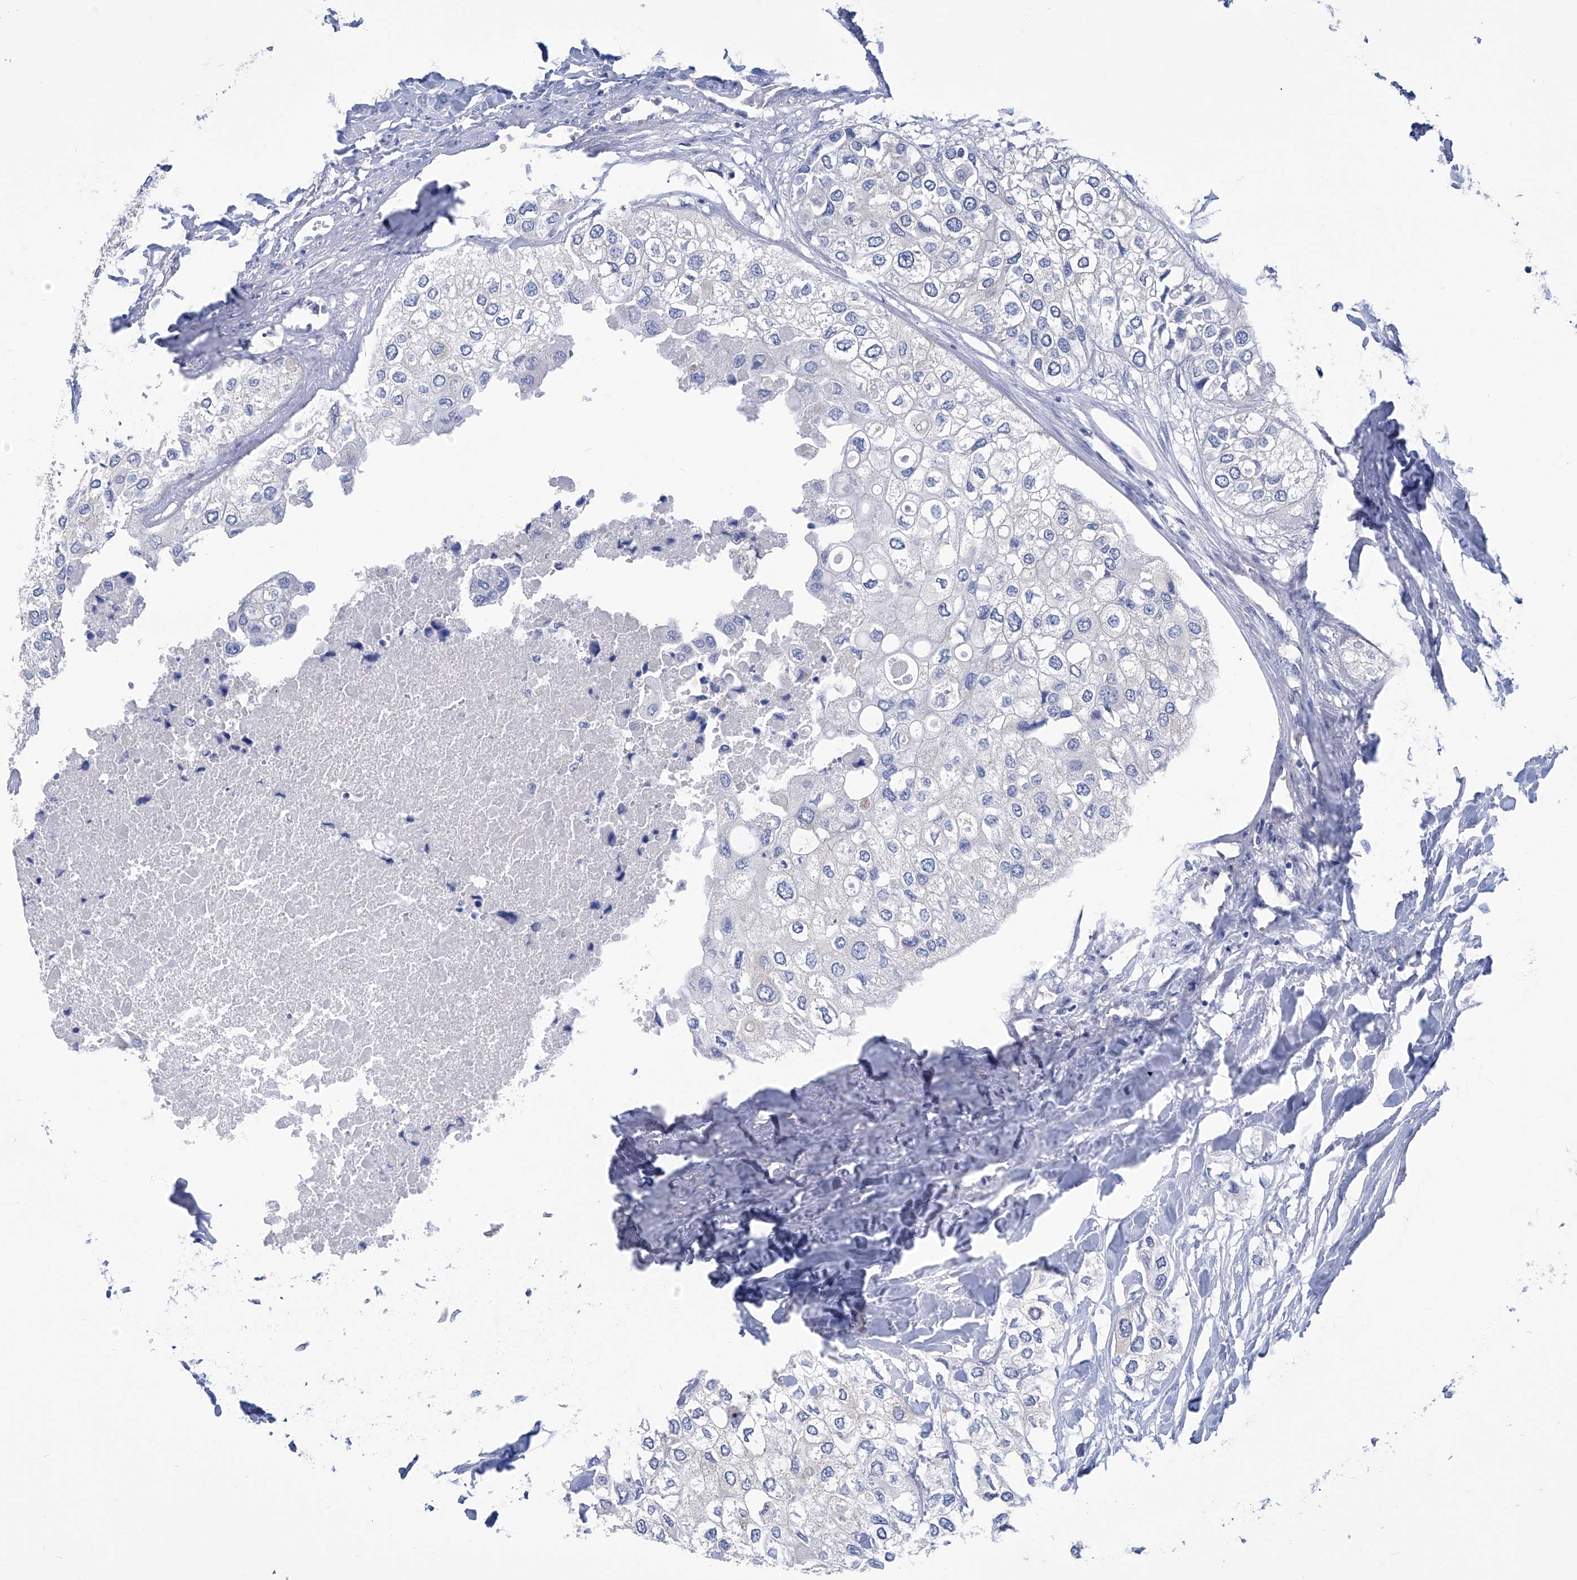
{"staining": {"intensity": "negative", "quantity": "none", "location": "none"}, "tissue": "urothelial cancer", "cell_type": "Tumor cells", "image_type": "cancer", "snomed": [{"axis": "morphology", "description": "Urothelial carcinoma, High grade"}, {"axis": "topography", "description": "Urinary bladder"}], "caption": "High magnification brightfield microscopy of urothelial carcinoma (high-grade) stained with DAB (brown) and counterstained with hematoxylin (blue): tumor cells show no significant expression. The staining is performed using DAB (3,3'-diaminobenzidine) brown chromogen with nuclei counter-stained in using hematoxylin.", "gene": "SMS", "patient": {"sex": "male", "age": 64}}